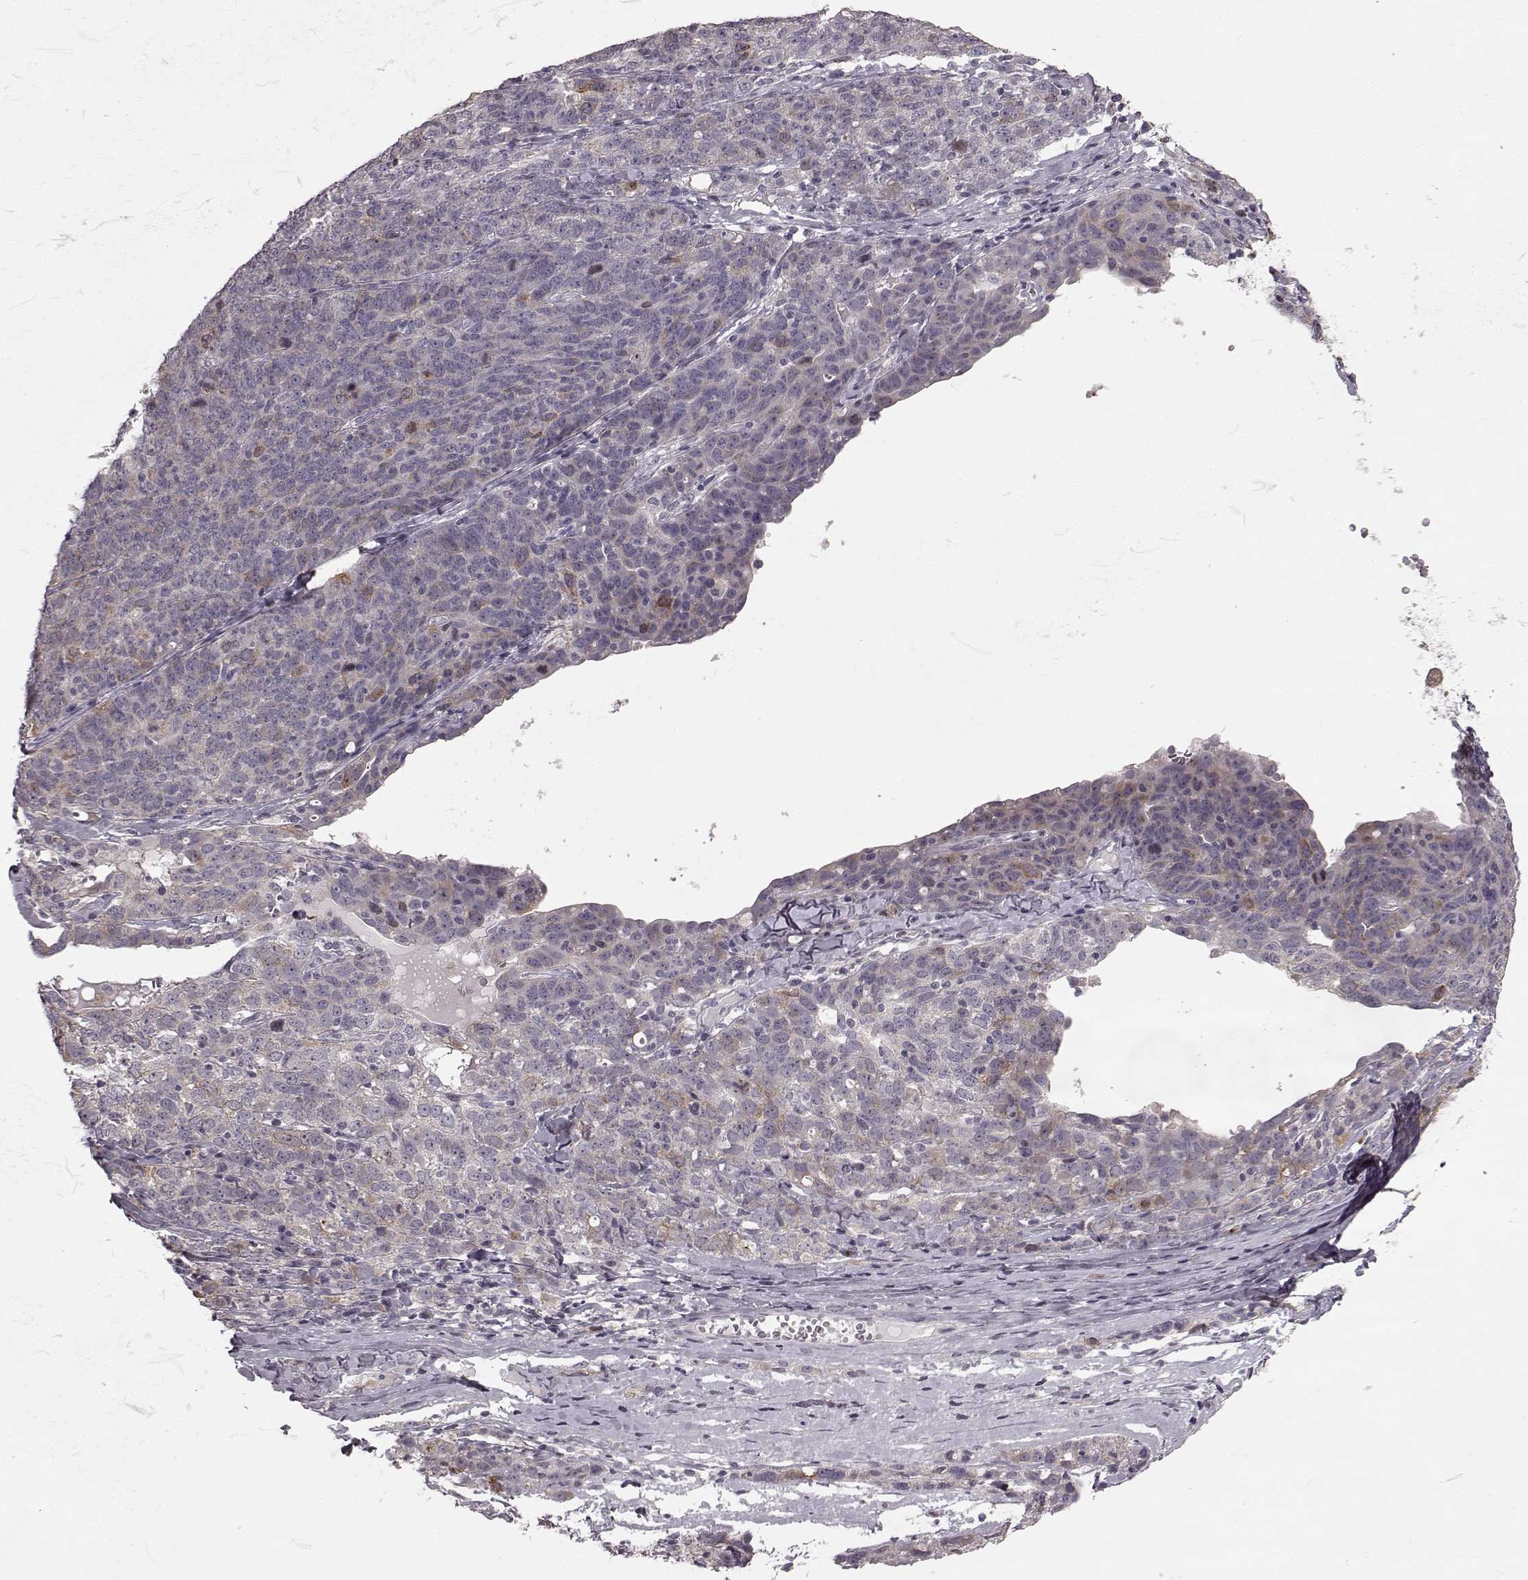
{"staining": {"intensity": "weak", "quantity": "25%-75%", "location": "cytoplasmic/membranous"}, "tissue": "ovarian cancer", "cell_type": "Tumor cells", "image_type": "cancer", "snomed": [{"axis": "morphology", "description": "Cystadenocarcinoma, serous, NOS"}, {"axis": "topography", "description": "Ovary"}], "caption": "Brown immunohistochemical staining in ovarian serous cystadenocarcinoma displays weak cytoplasmic/membranous positivity in approximately 25%-75% of tumor cells.", "gene": "HMMR", "patient": {"sex": "female", "age": 71}}